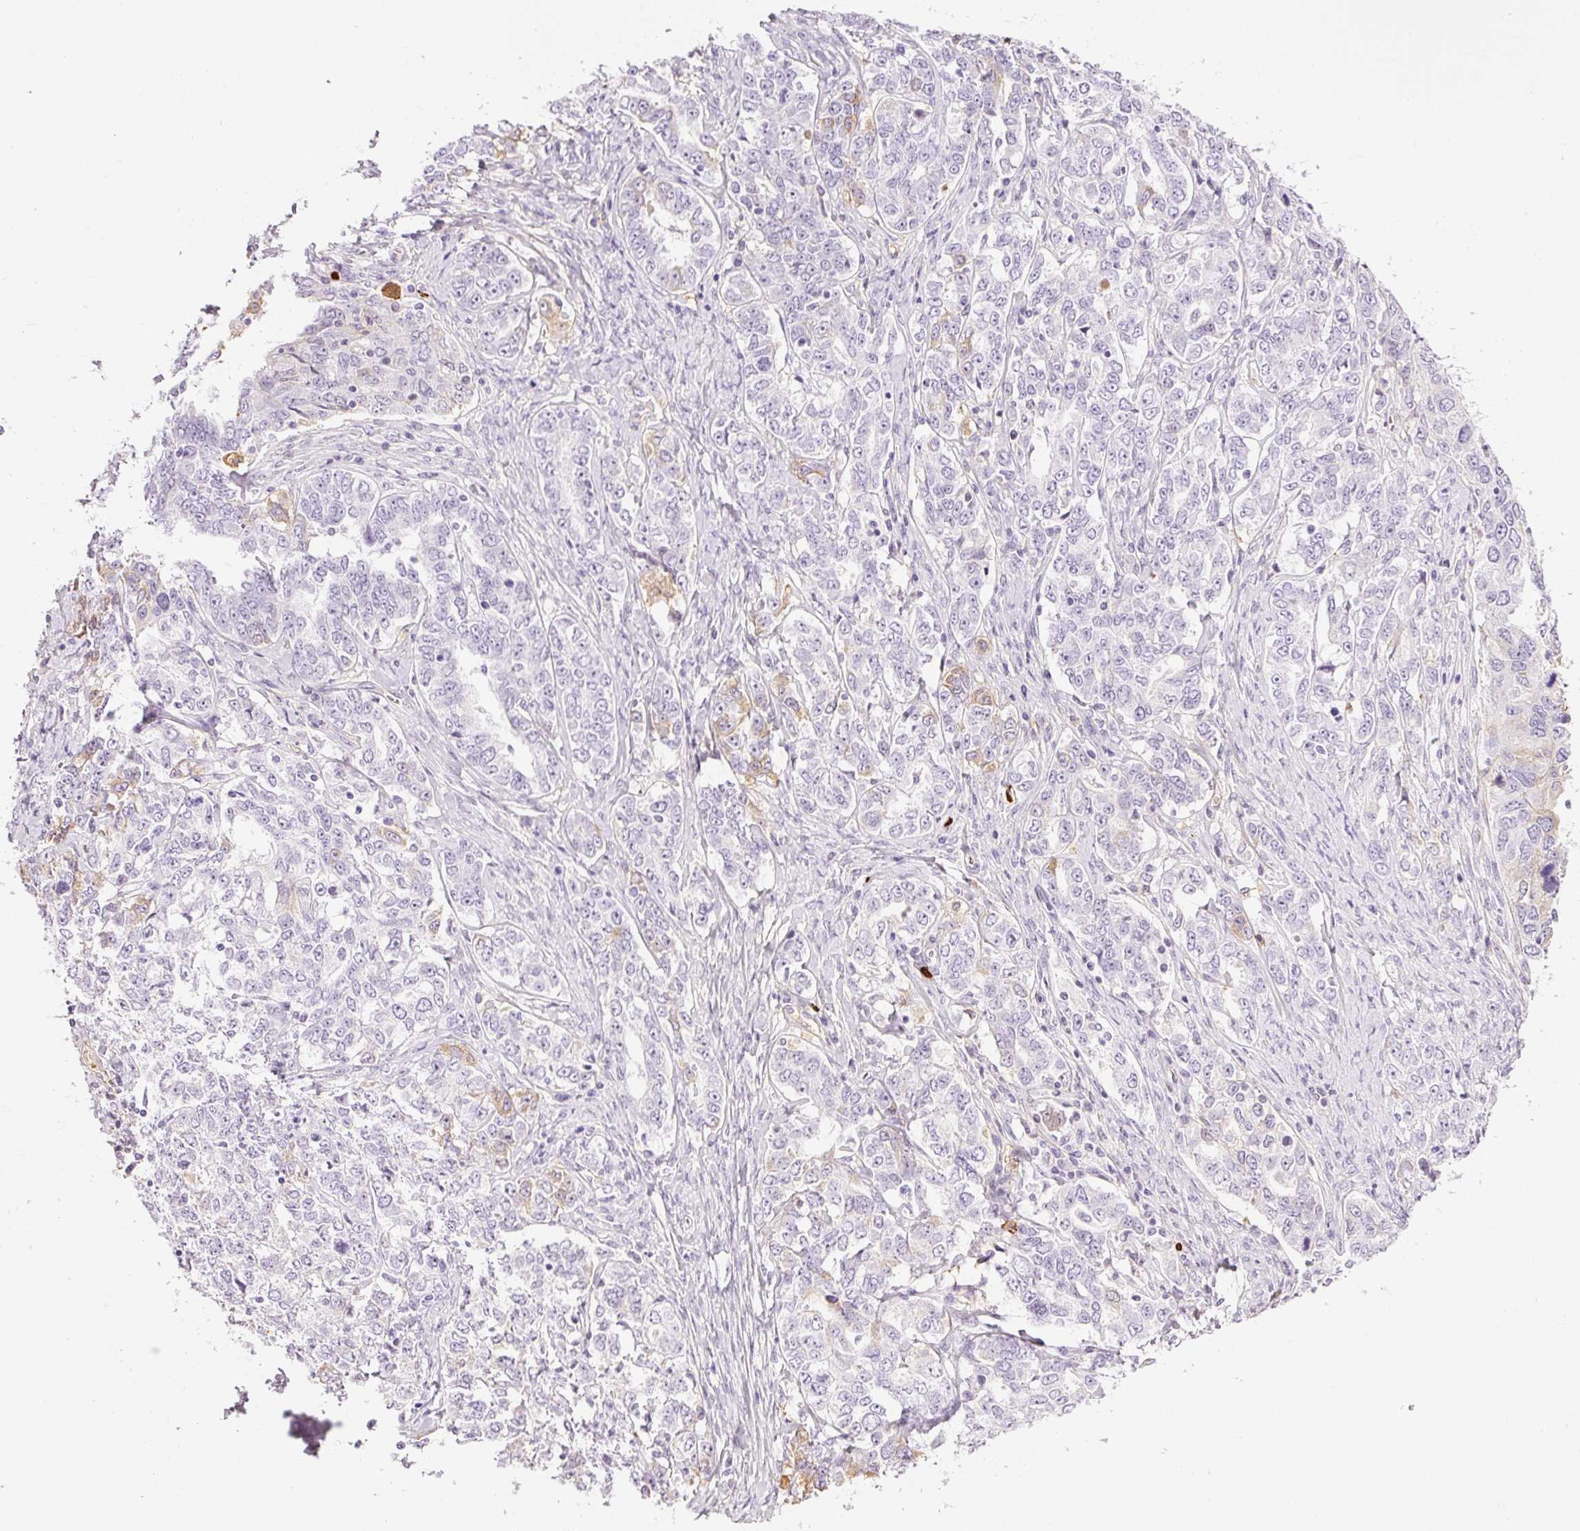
{"staining": {"intensity": "negative", "quantity": "none", "location": "none"}, "tissue": "ovarian cancer", "cell_type": "Tumor cells", "image_type": "cancer", "snomed": [{"axis": "morphology", "description": "Carcinoma, endometroid"}, {"axis": "topography", "description": "Ovary"}], "caption": "A histopathology image of ovarian endometroid carcinoma stained for a protein reveals no brown staining in tumor cells.", "gene": "PRPF38B", "patient": {"sex": "female", "age": 62}}